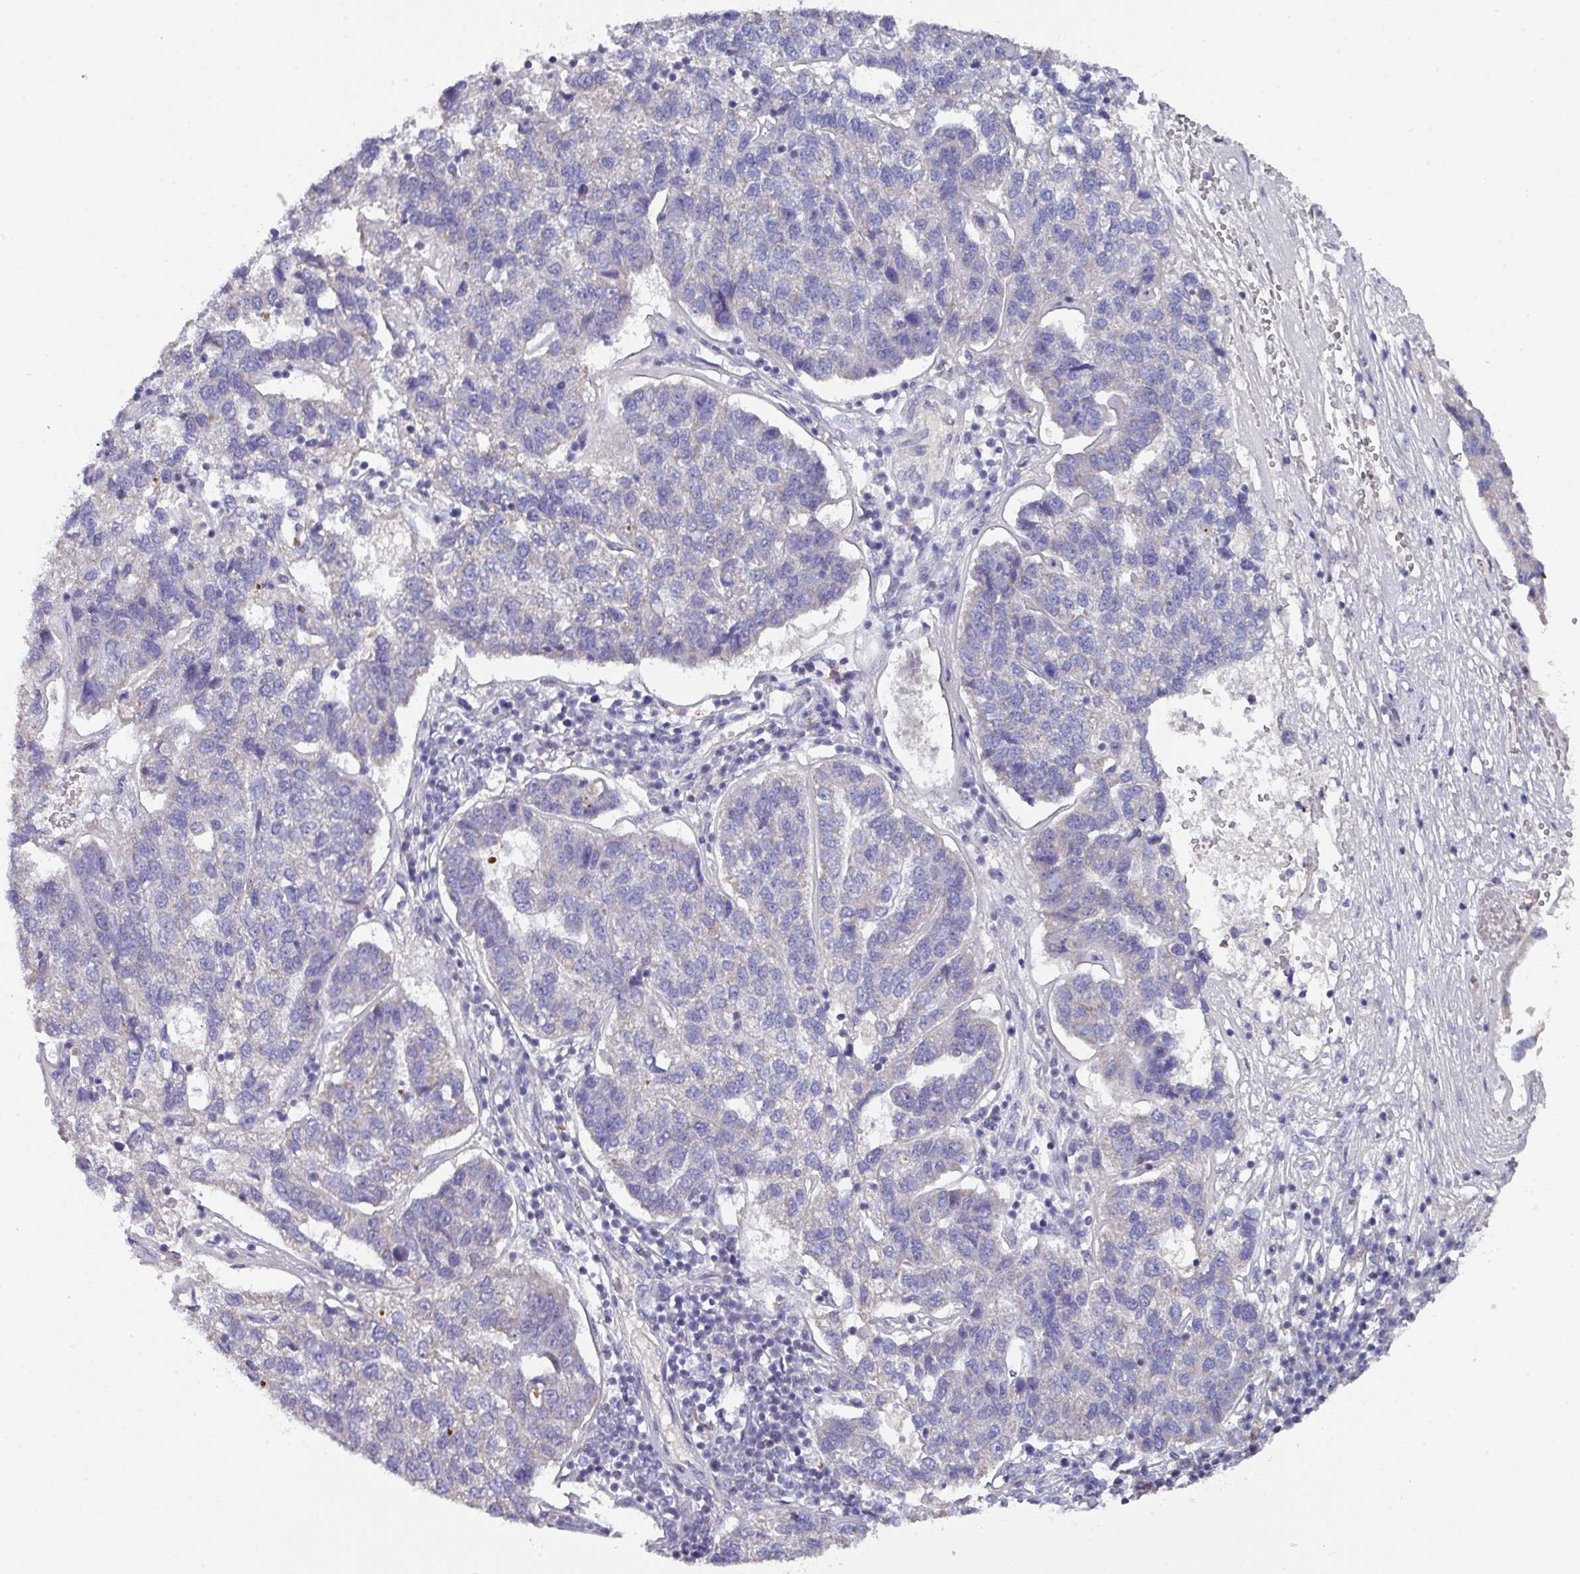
{"staining": {"intensity": "negative", "quantity": "none", "location": "none"}, "tissue": "pancreatic cancer", "cell_type": "Tumor cells", "image_type": "cancer", "snomed": [{"axis": "morphology", "description": "Adenocarcinoma, NOS"}, {"axis": "topography", "description": "Pancreas"}], "caption": "Immunohistochemistry (IHC) micrograph of human pancreatic adenocarcinoma stained for a protein (brown), which shows no expression in tumor cells.", "gene": "DCAF12L2", "patient": {"sex": "female", "age": 61}}